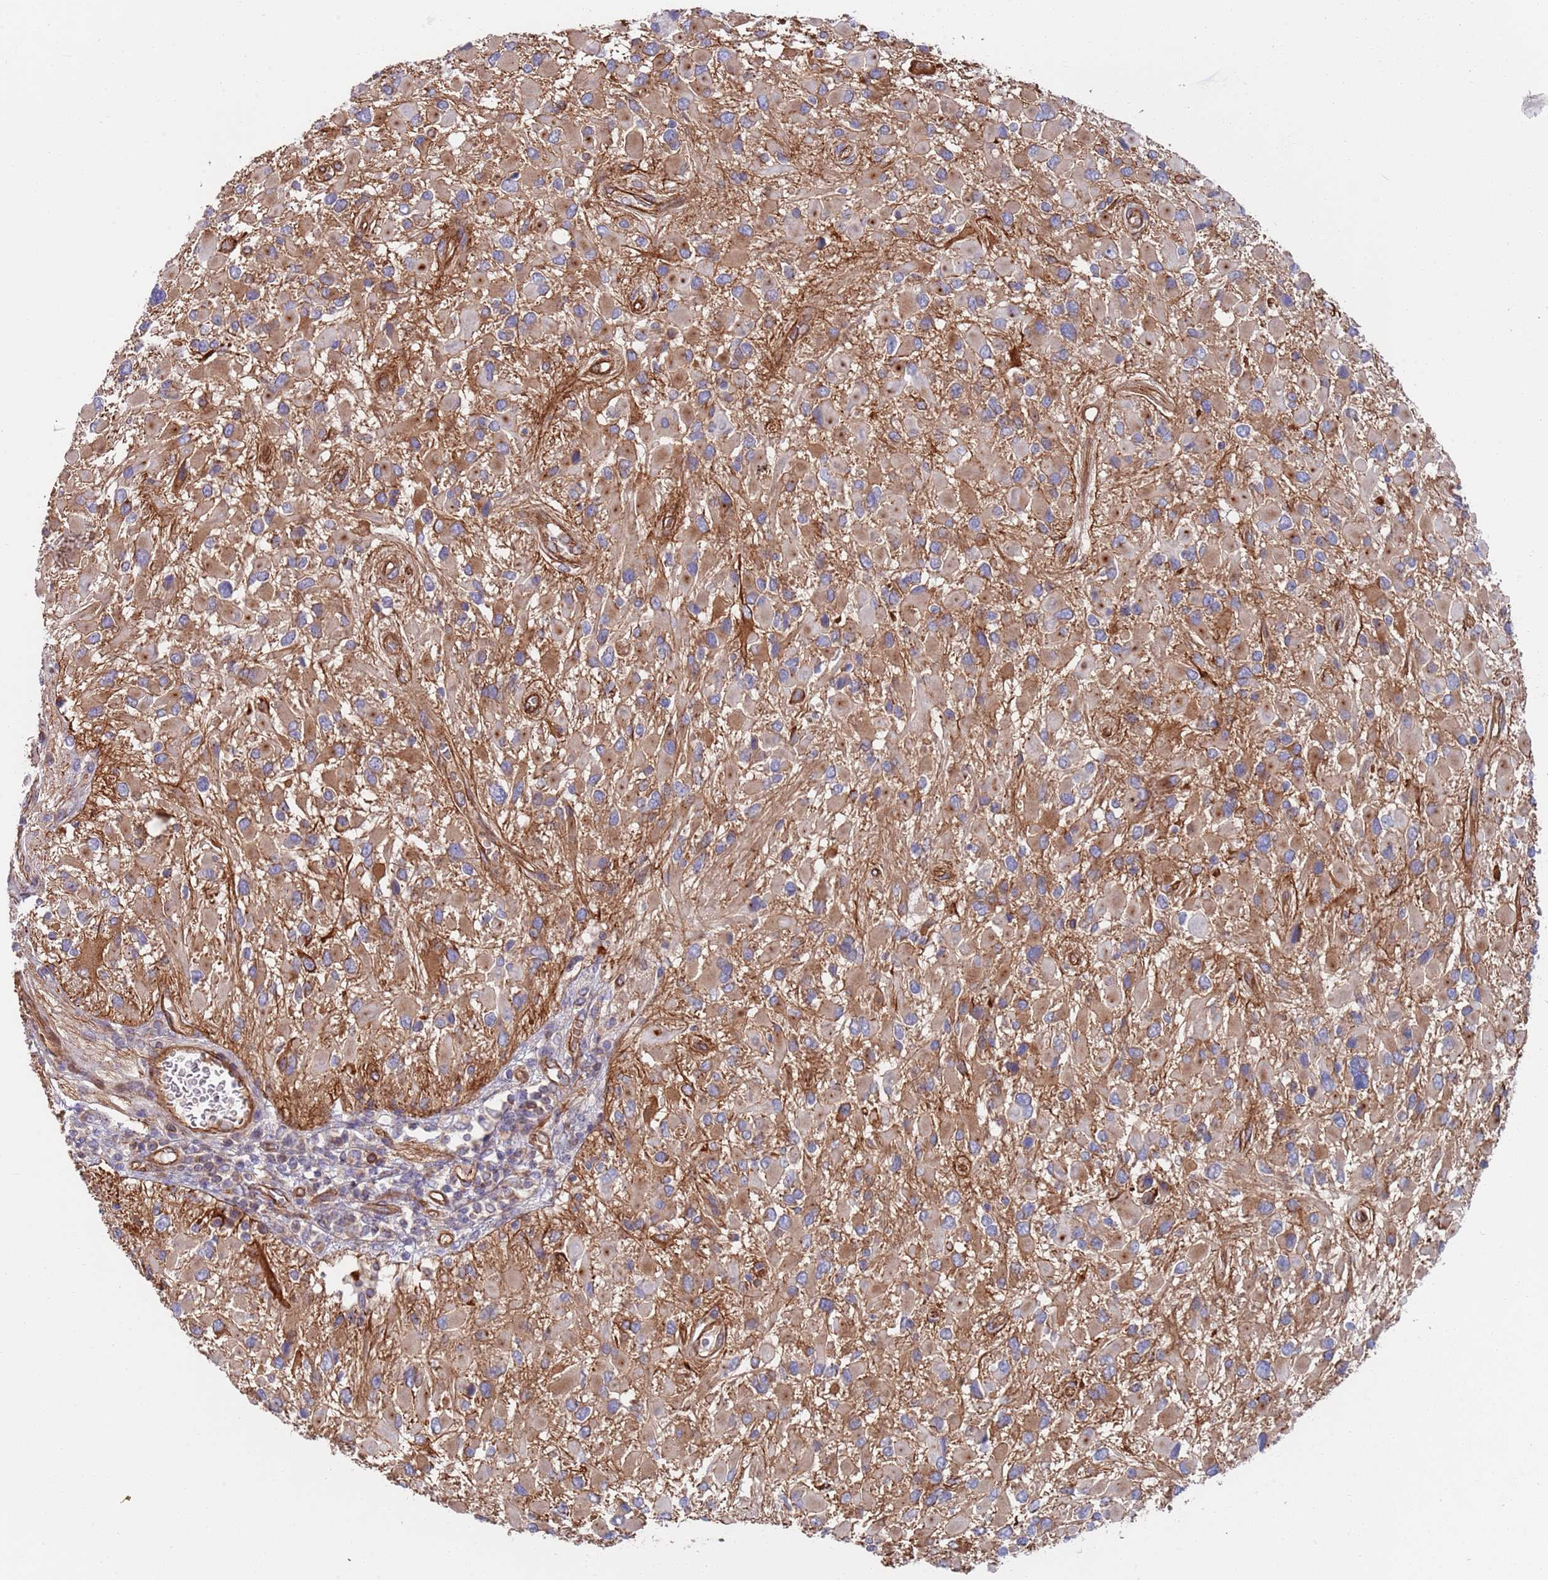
{"staining": {"intensity": "weak", "quantity": ">75%", "location": "cytoplasmic/membranous"}, "tissue": "glioma", "cell_type": "Tumor cells", "image_type": "cancer", "snomed": [{"axis": "morphology", "description": "Glioma, malignant, High grade"}, {"axis": "topography", "description": "Brain"}], "caption": "This is a histology image of IHC staining of high-grade glioma (malignant), which shows weak expression in the cytoplasmic/membranous of tumor cells.", "gene": "JAKMIP2", "patient": {"sex": "male", "age": 53}}